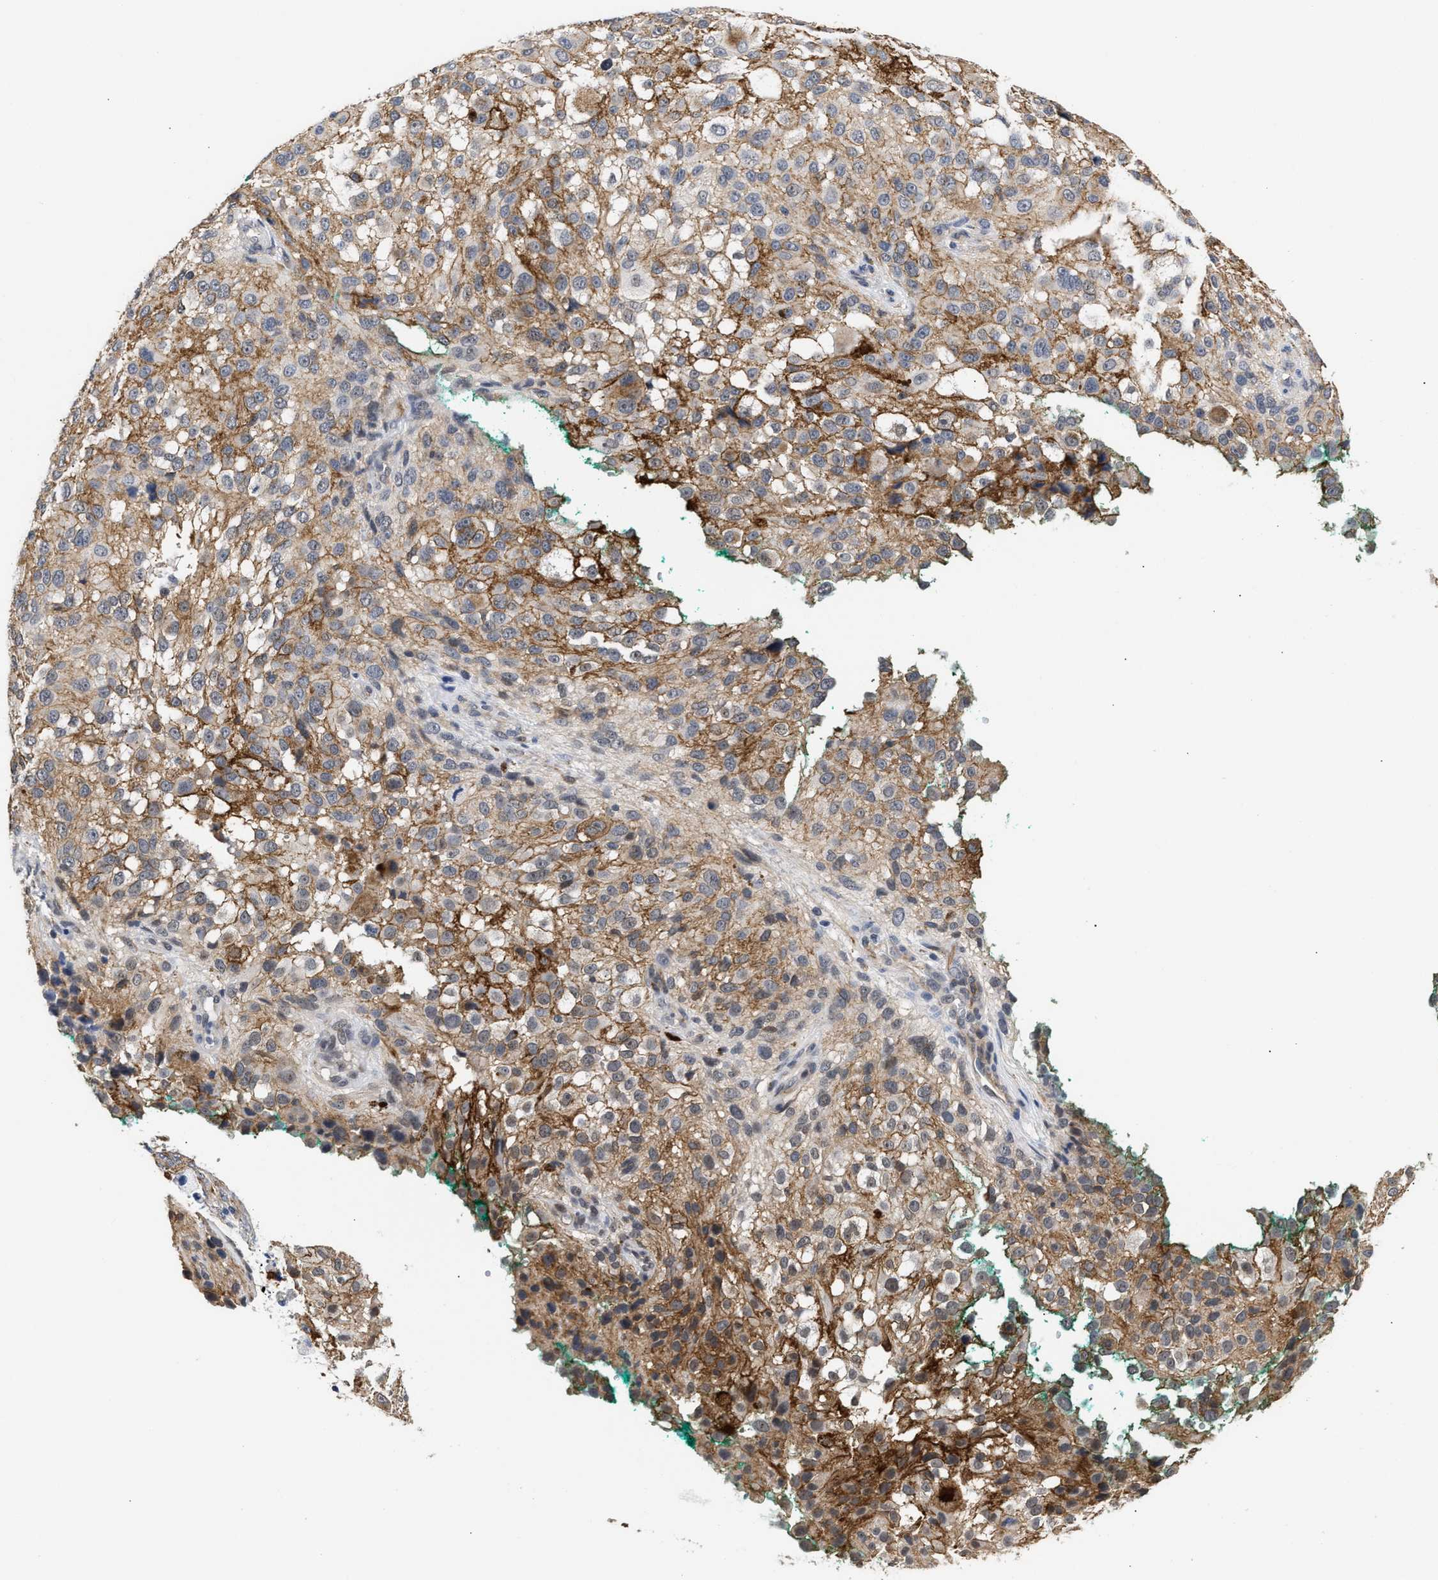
{"staining": {"intensity": "moderate", "quantity": ">75%", "location": "cytoplasmic/membranous"}, "tissue": "melanoma", "cell_type": "Tumor cells", "image_type": "cancer", "snomed": [{"axis": "morphology", "description": "Necrosis, NOS"}, {"axis": "morphology", "description": "Malignant melanoma, NOS"}, {"axis": "topography", "description": "Skin"}], "caption": "Protein staining by IHC reveals moderate cytoplasmic/membranous positivity in about >75% of tumor cells in malignant melanoma.", "gene": "AHNAK2", "patient": {"sex": "female", "age": 87}}